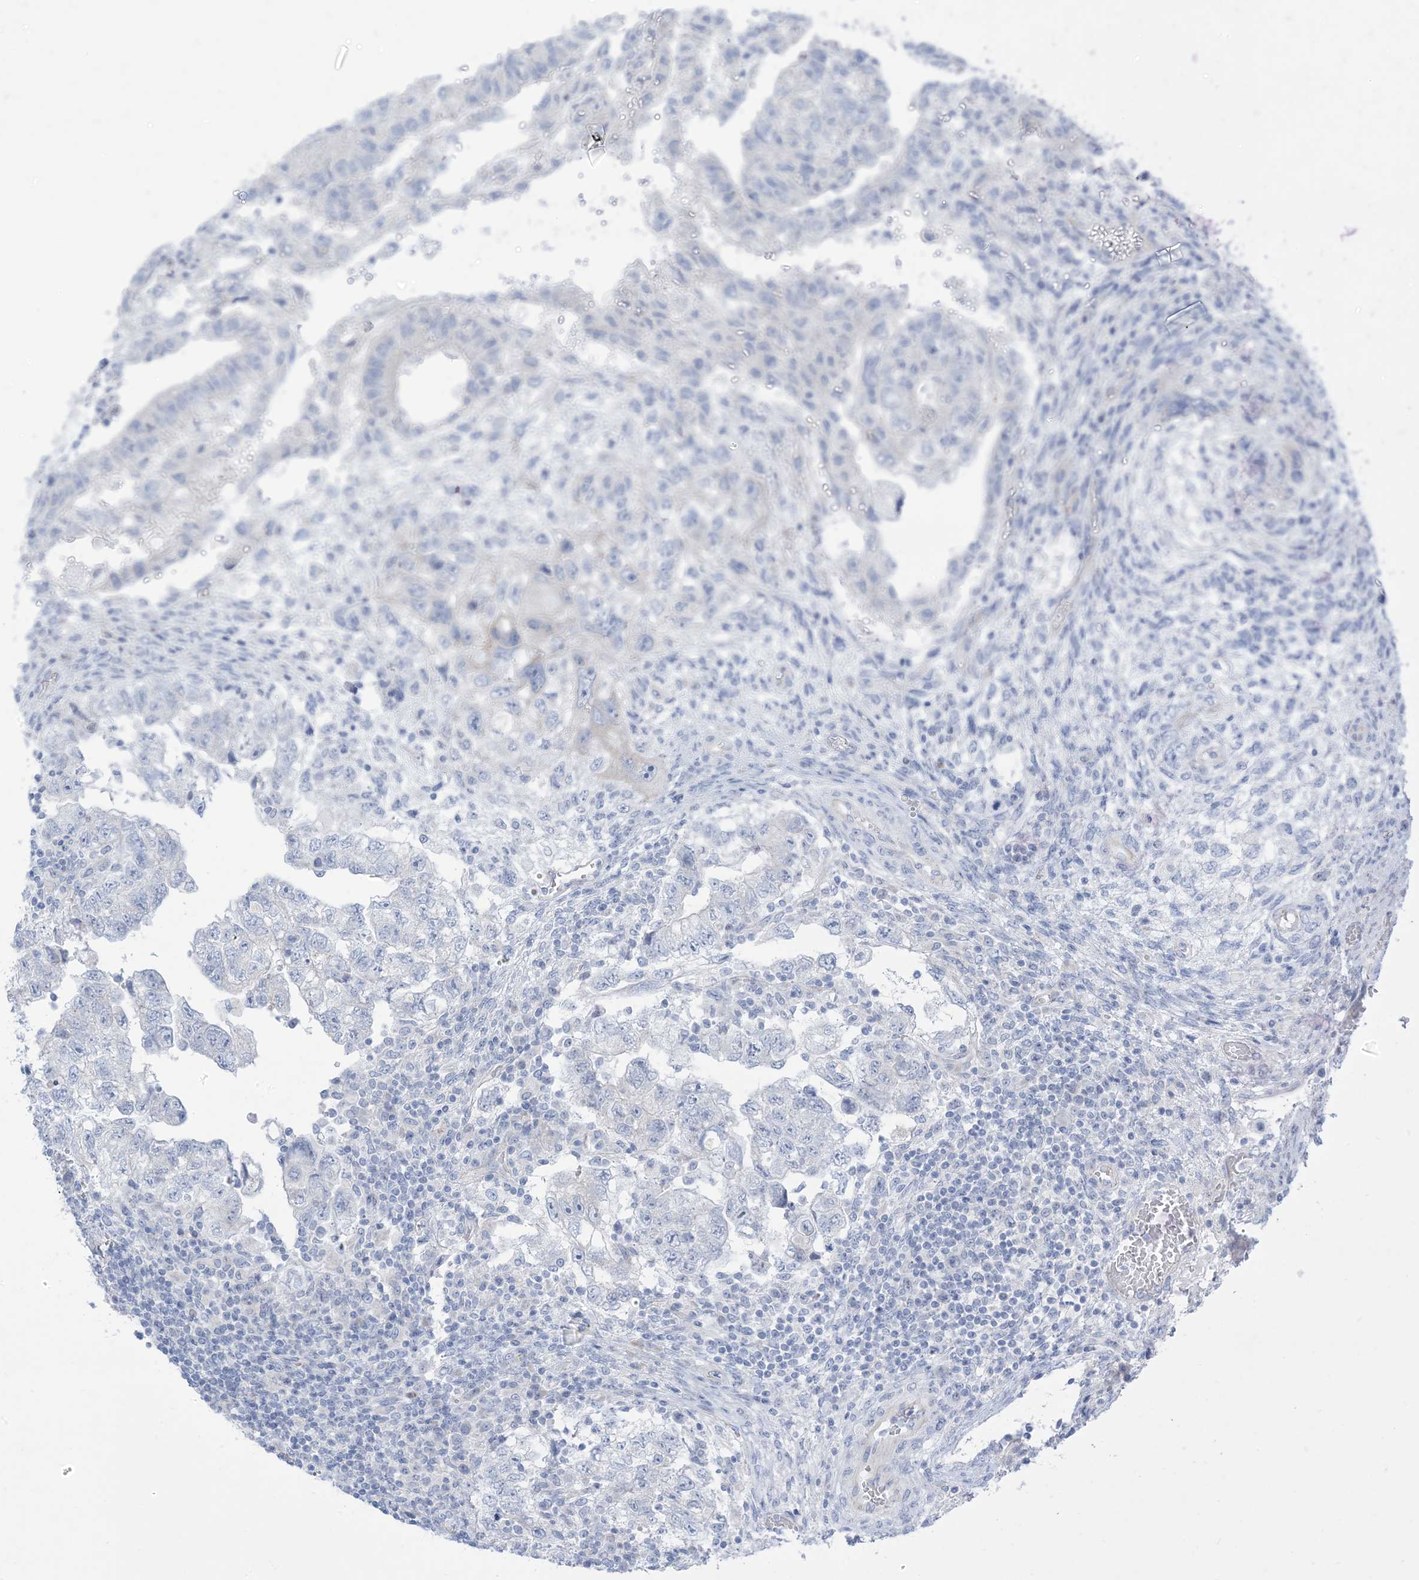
{"staining": {"intensity": "negative", "quantity": "none", "location": "none"}, "tissue": "testis cancer", "cell_type": "Tumor cells", "image_type": "cancer", "snomed": [{"axis": "morphology", "description": "Carcinoma, Embryonal, NOS"}, {"axis": "topography", "description": "Testis"}], "caption": "Micrograph shows no significant protein staining in tumor cells of embryonal carcinoma (testis).", "gene": "XIRP2", "patient": {"sex": "male", "age": 36}}